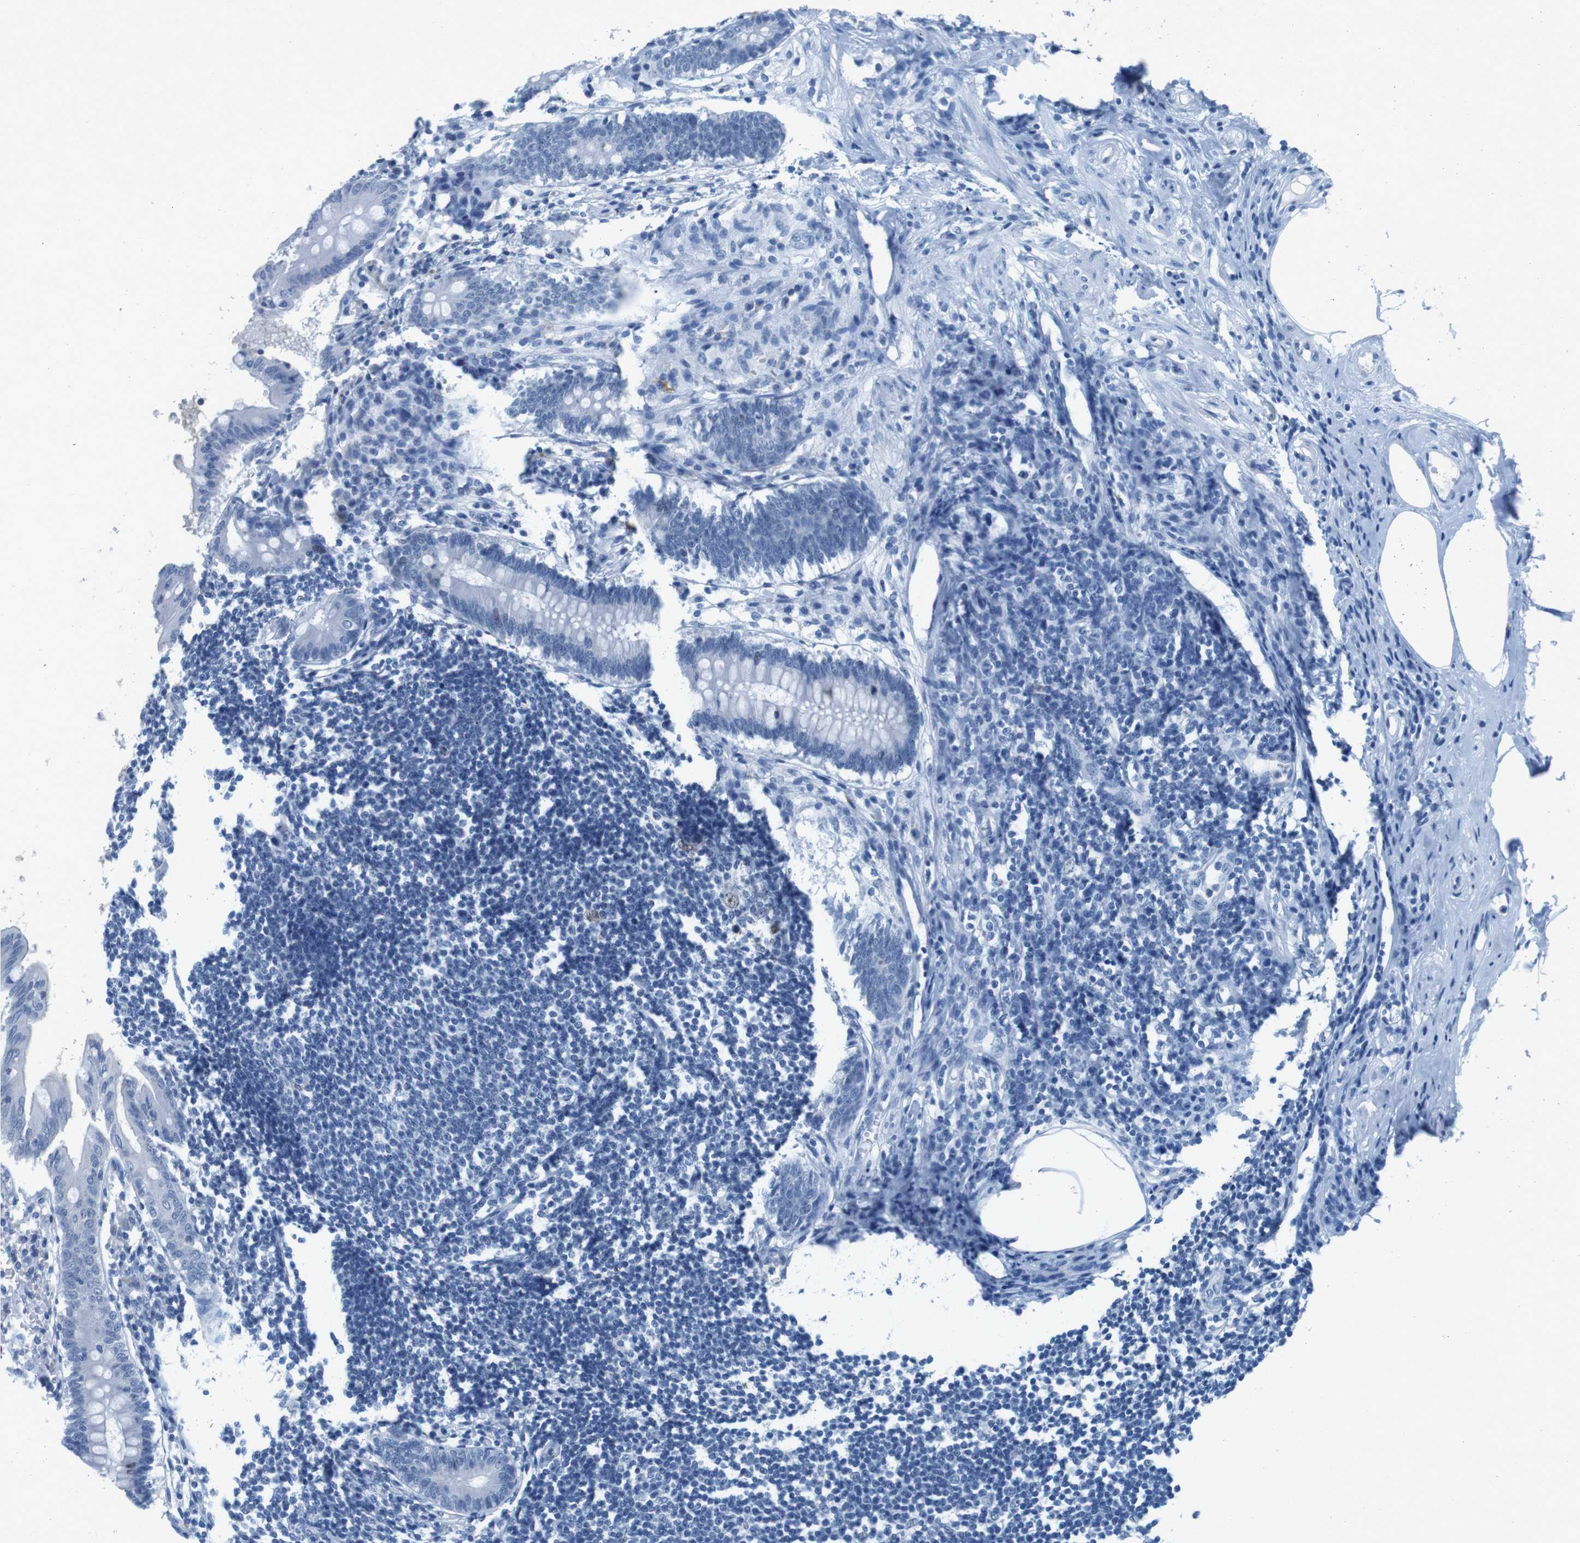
{"staining": {"intensity": "negative", "quantity": "none", "location": "none"}, "tissue": "appendix", "cell_type": "Glandular cells", "image_type": "normal", "snomed": [{"axis": "morphology", "description": "Normal tissue, NOS"}, {"axis": "topography", "description": "Appendix"}], "caption": "Histopathology image shows no significant protein expression in glandular cells of normal appendix.", "gene": "CTAG1B", "patient": {"sex": "female", "age": 50}}